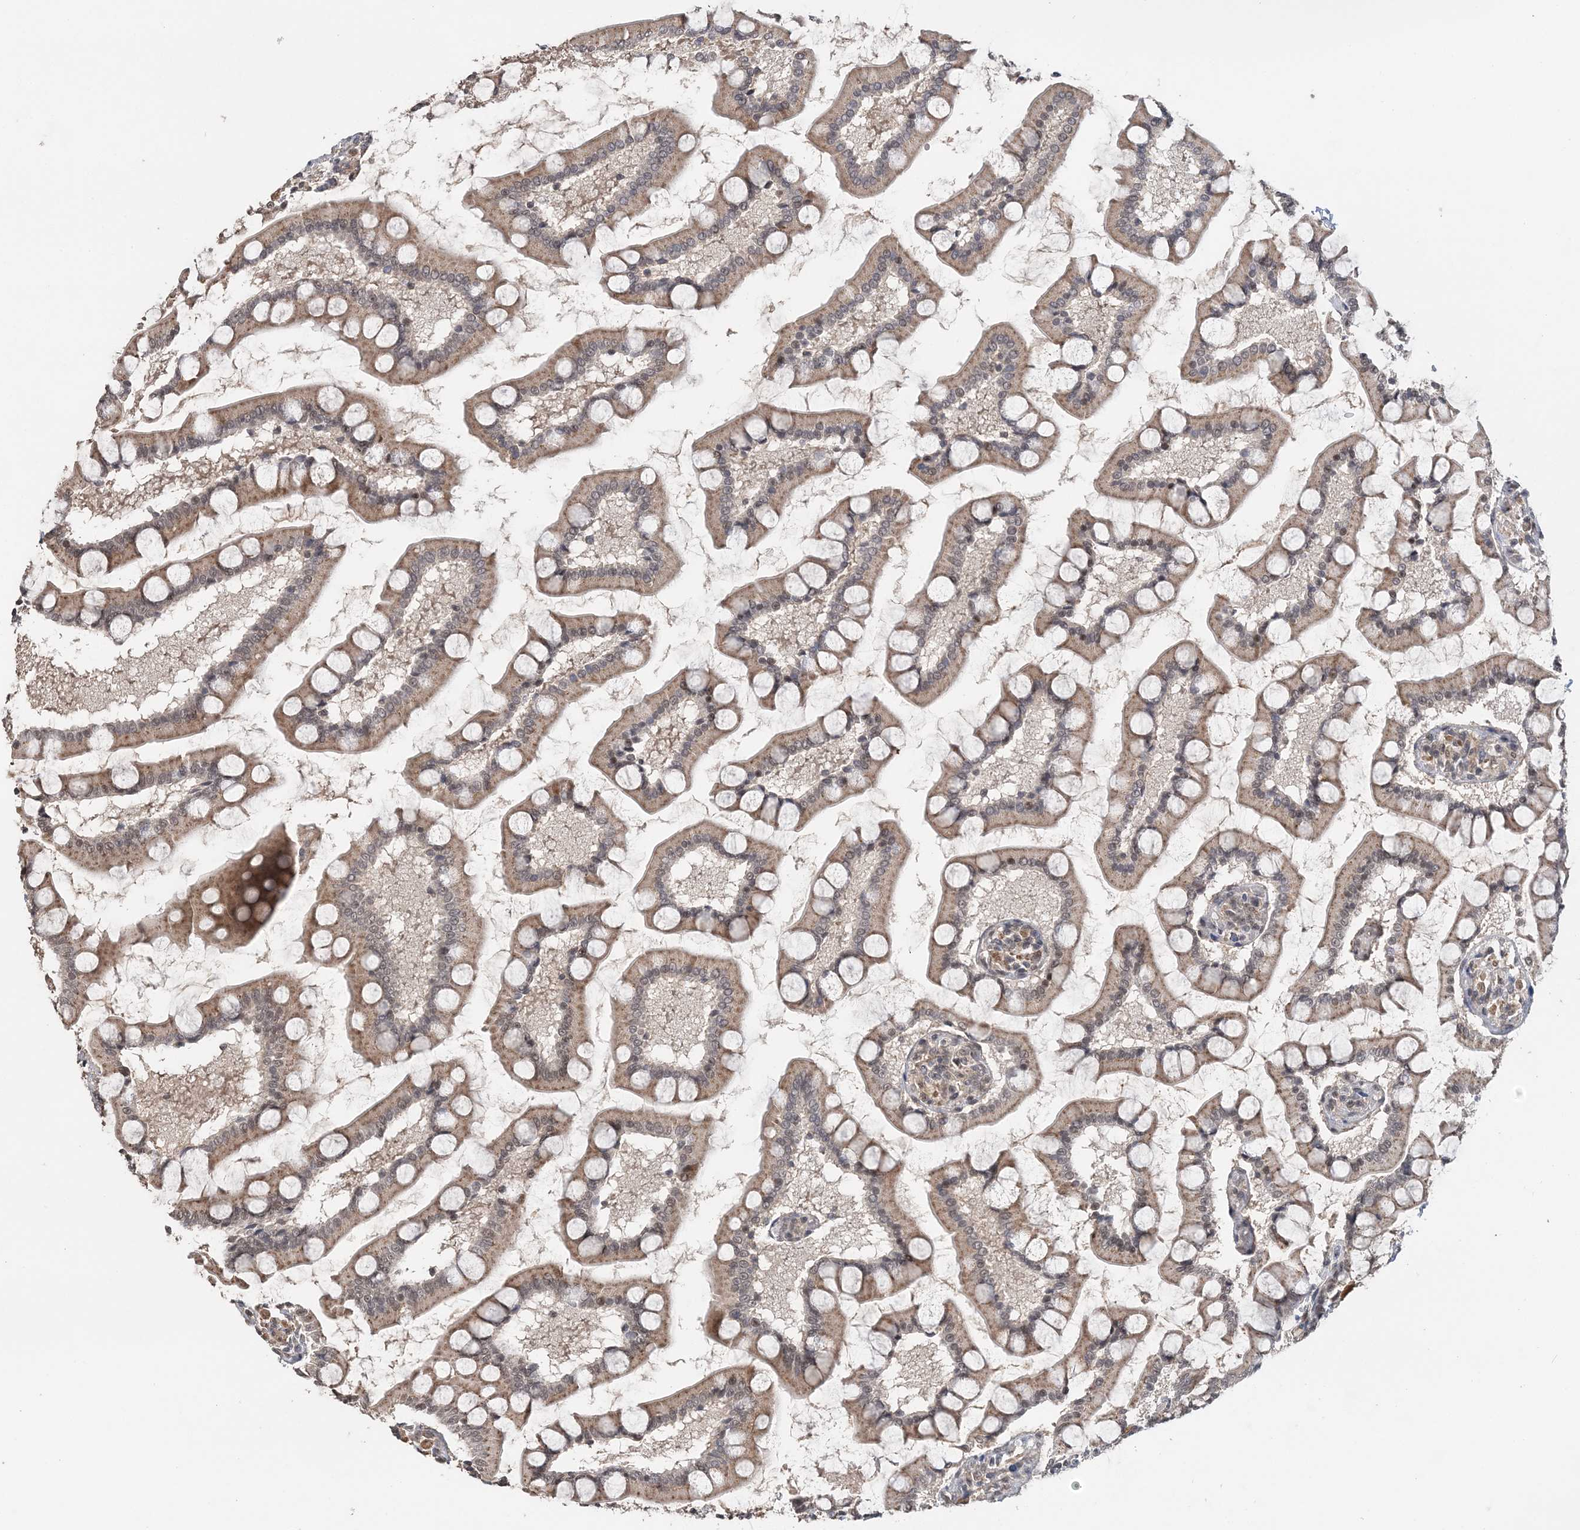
{"staining": {"intensity": "moderate", "quantity": ">75%", "location": "cytoplasmic/membranous,nuclear"}, "tissue": "small intestine", "cell_type": "Glandular cells", "image_type": "normal", "snomed": [{"axis": "morphology", "description": "Normal tissue, NOS"}, {"axis": "topography", "description": "Small intestine"}], "caption": "An IHC image of unremarkable tissue is shown. Protein staining in brown labels moderate cytoplasmic/membranous,nuclear positivity in small intestine within glandular cells.", "gene": "TSHZ2", "patient": {"sex": "male", "age": 41}}